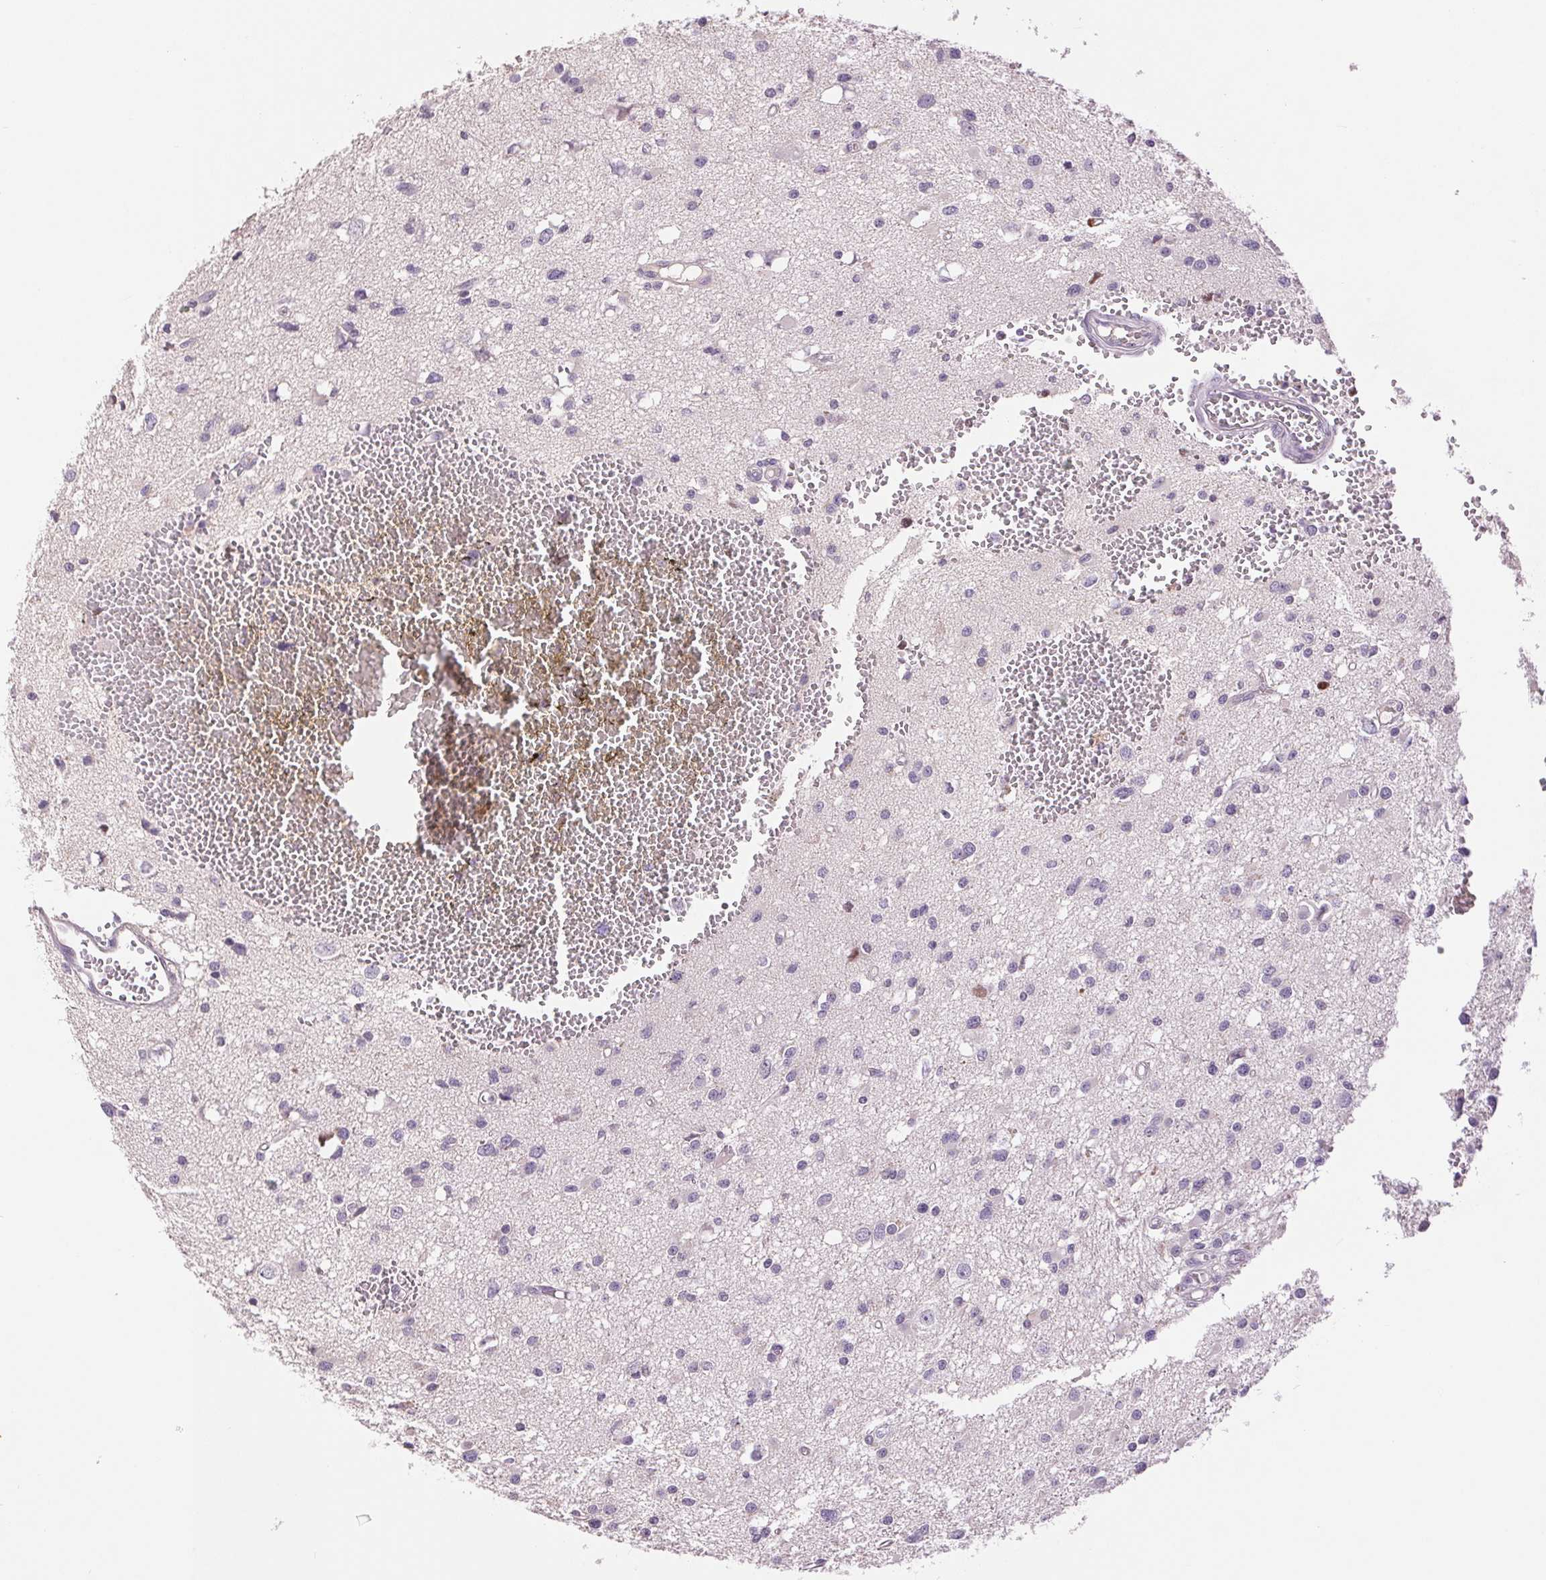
{"staining": {"intensity": "negative", "quantity": "none", "location": "none"}, "tissue": "glioma", "cell_type": "Tumor cells", "image_type": "cancer", "snomed": [{"axis": "morphology", "description": "Glioma, malignant, High grade"}, {"axis": "topography", "description": "Brain"}], "caption": "This is an IHC image of human glioma. There is no expression in tumor cells.", "gene": "FXYD4", "patient": {"sex": "male", "age": 54}}